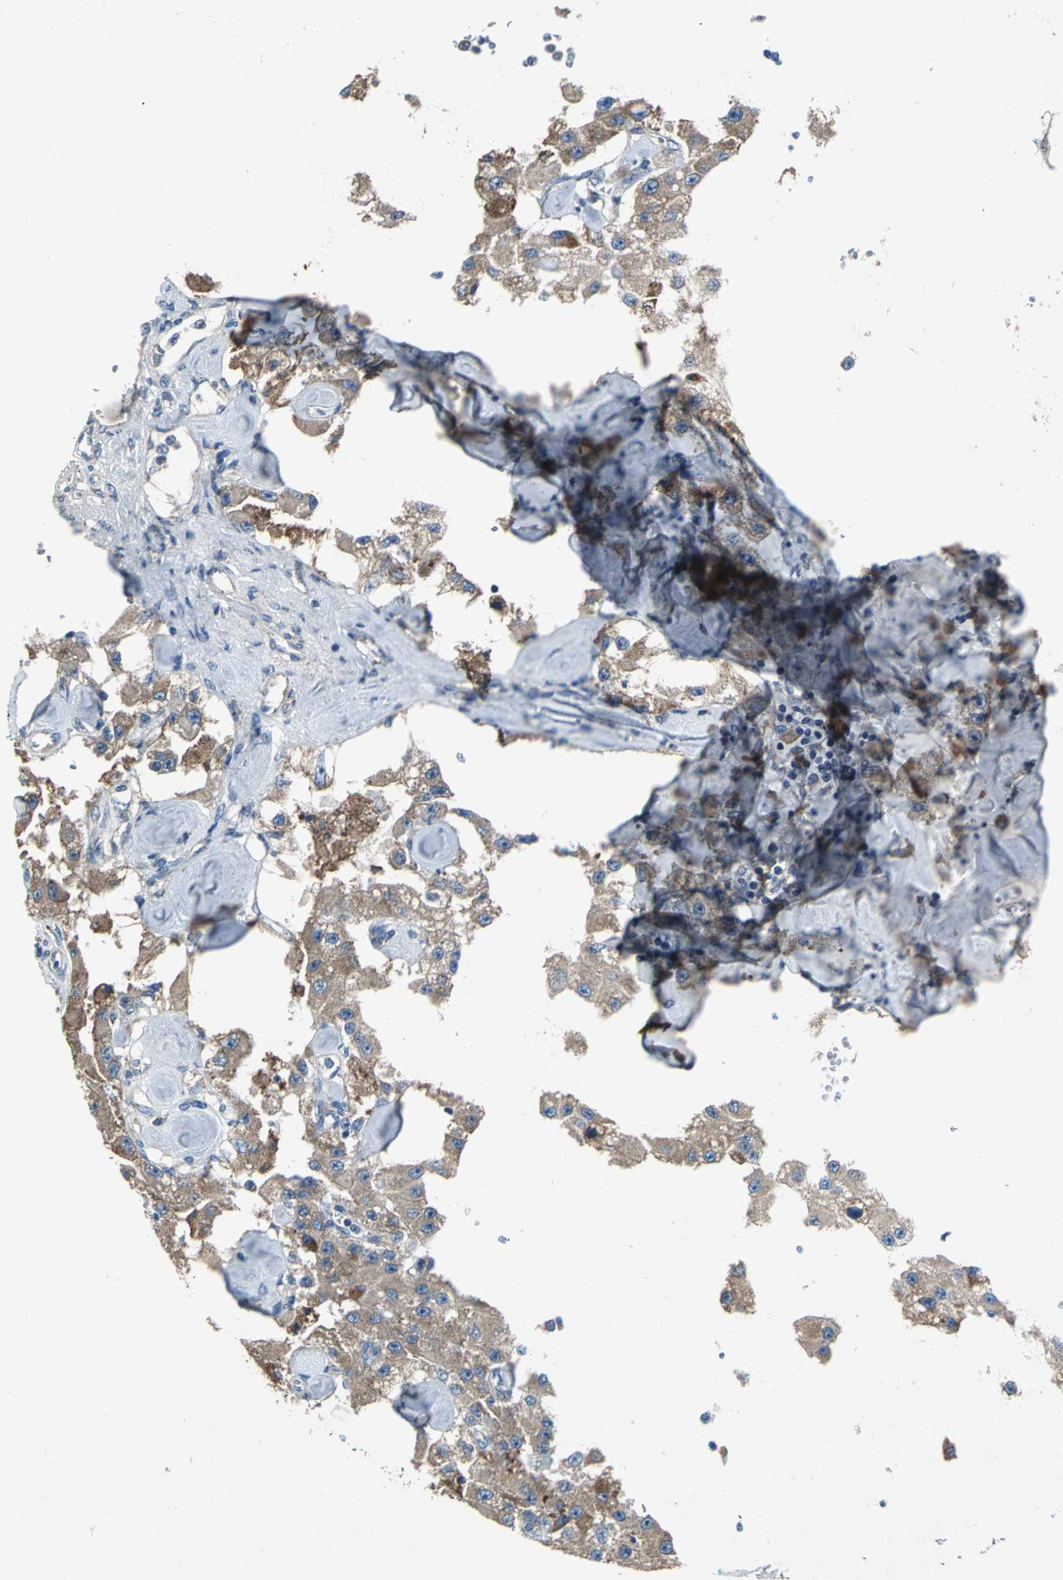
{"staining": {"intensity": "moderate", "quantity": ">75%", "location": "cytoplasmic/membranous"}, "tissue": "carcinoid", "cell_type": "Tumor cells", "image_type": "cancer", "snomed": [{"axis": "morphology", "description": "Carcinoid, malignant, NOS"}, {"axis": "topography", "description": "Pancreas"}], "caption": "Protein staining of carcinoid (malignant) tissue displays moderate cytoplasmic/membranous positivity in about >75% of tumor cells.", "gene": "HEPH", "patient": {"sex": "male", "age": 41}}